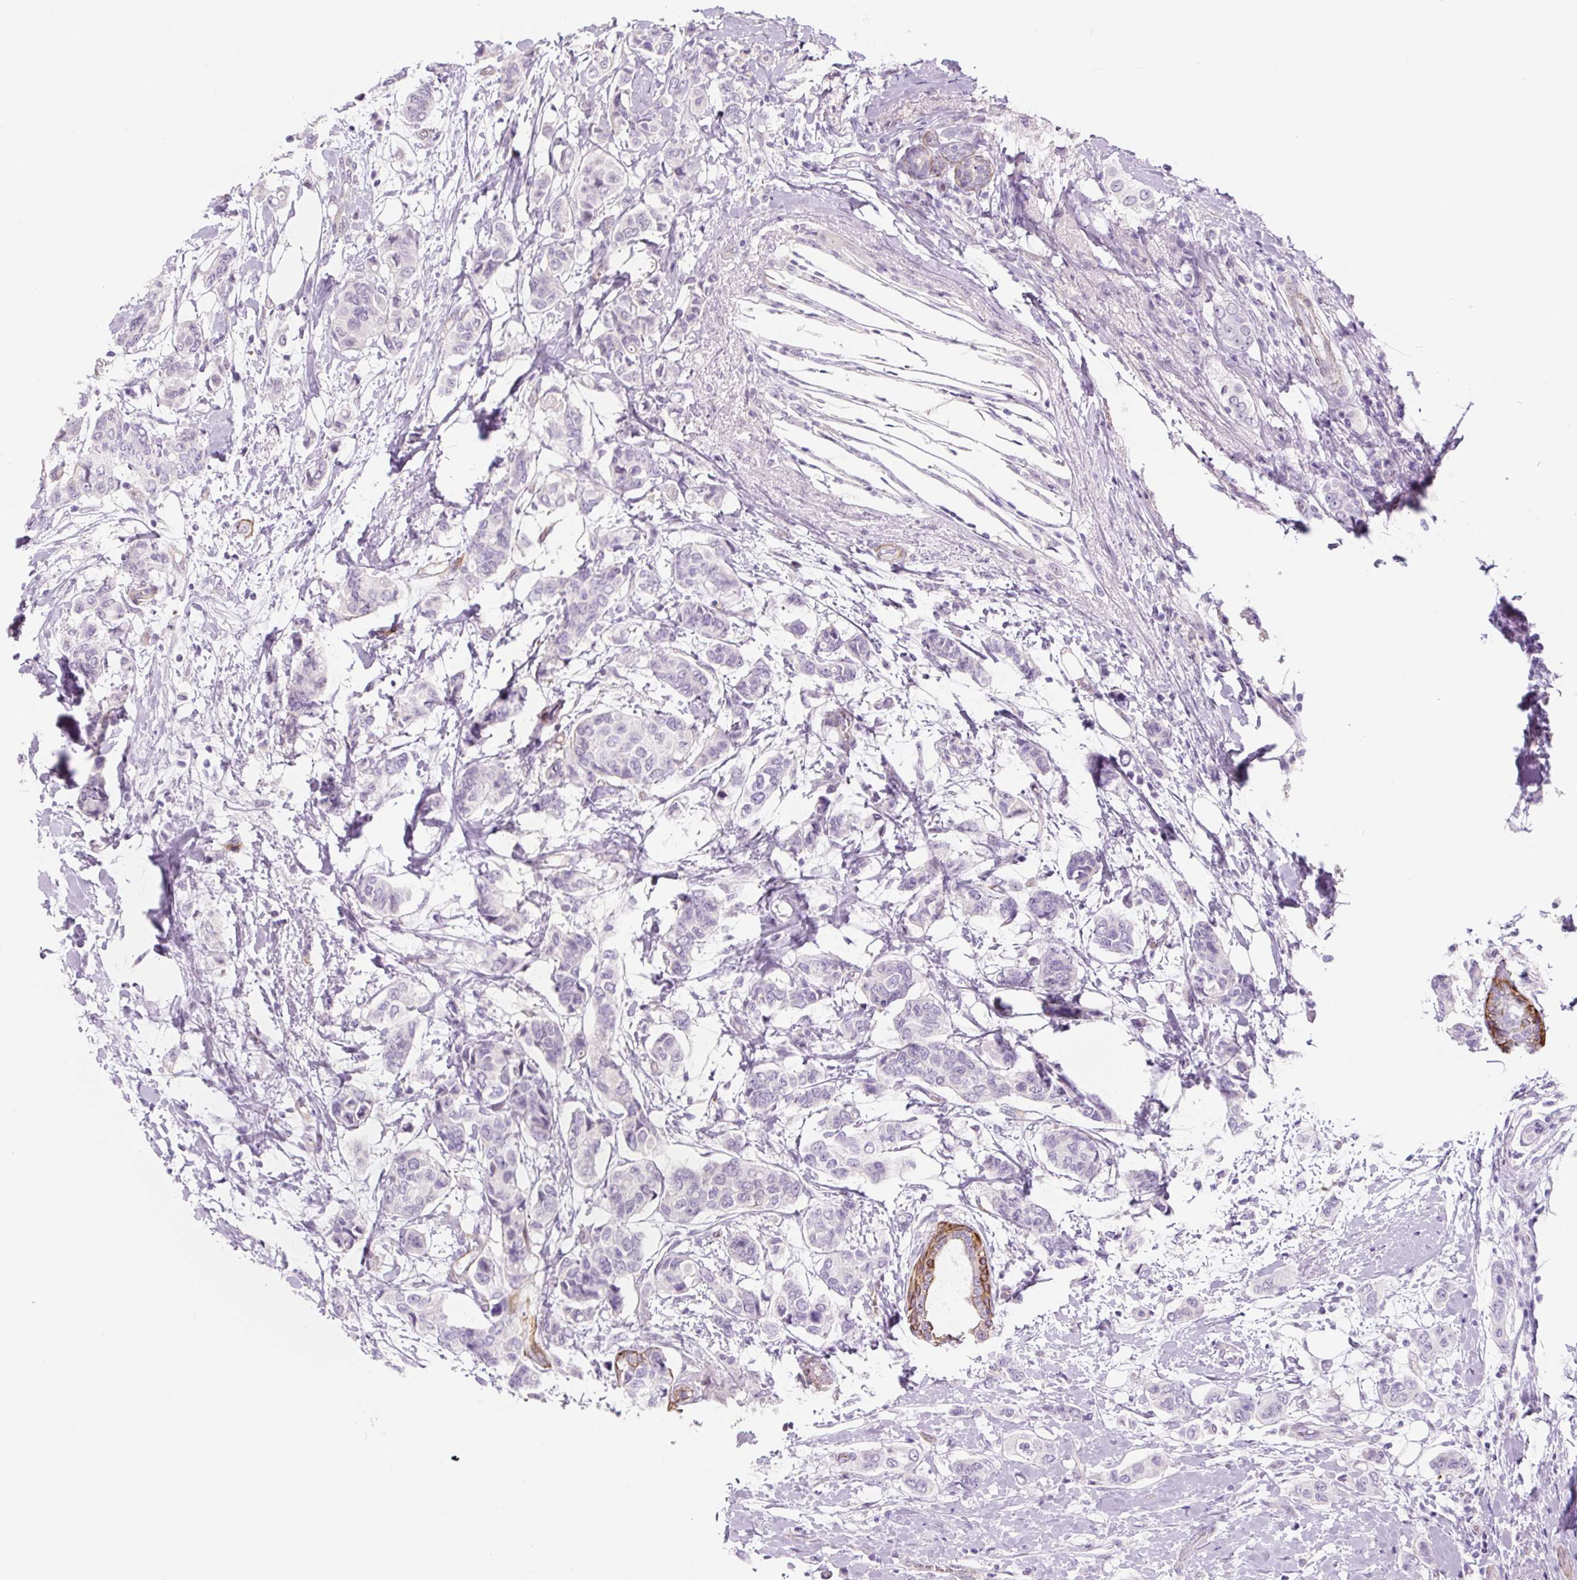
{"staining": {"intensity": "negative", "quantity": "none", "location": "none"}, "tissue": "breast cancer", "cell_type": "Tumor cells", "image_type": "cancer", "snomed": [{"axis": "morphology", "description": "Lobular carcinoma"}, {"axis": "topography", "description": "Breast"}], "caption": "IHC of human breast lobular carcinoma reveals no staining in tumor cells. The staining was performed using DAB (3,3'-diaminobenzidine) to visualize the protein expression in brown, while the nuclei were stained in blue with hematoxylin (Magnification: 20x).", "gene": "CCL25", "patient": {"sex": "female", "age": 51}}